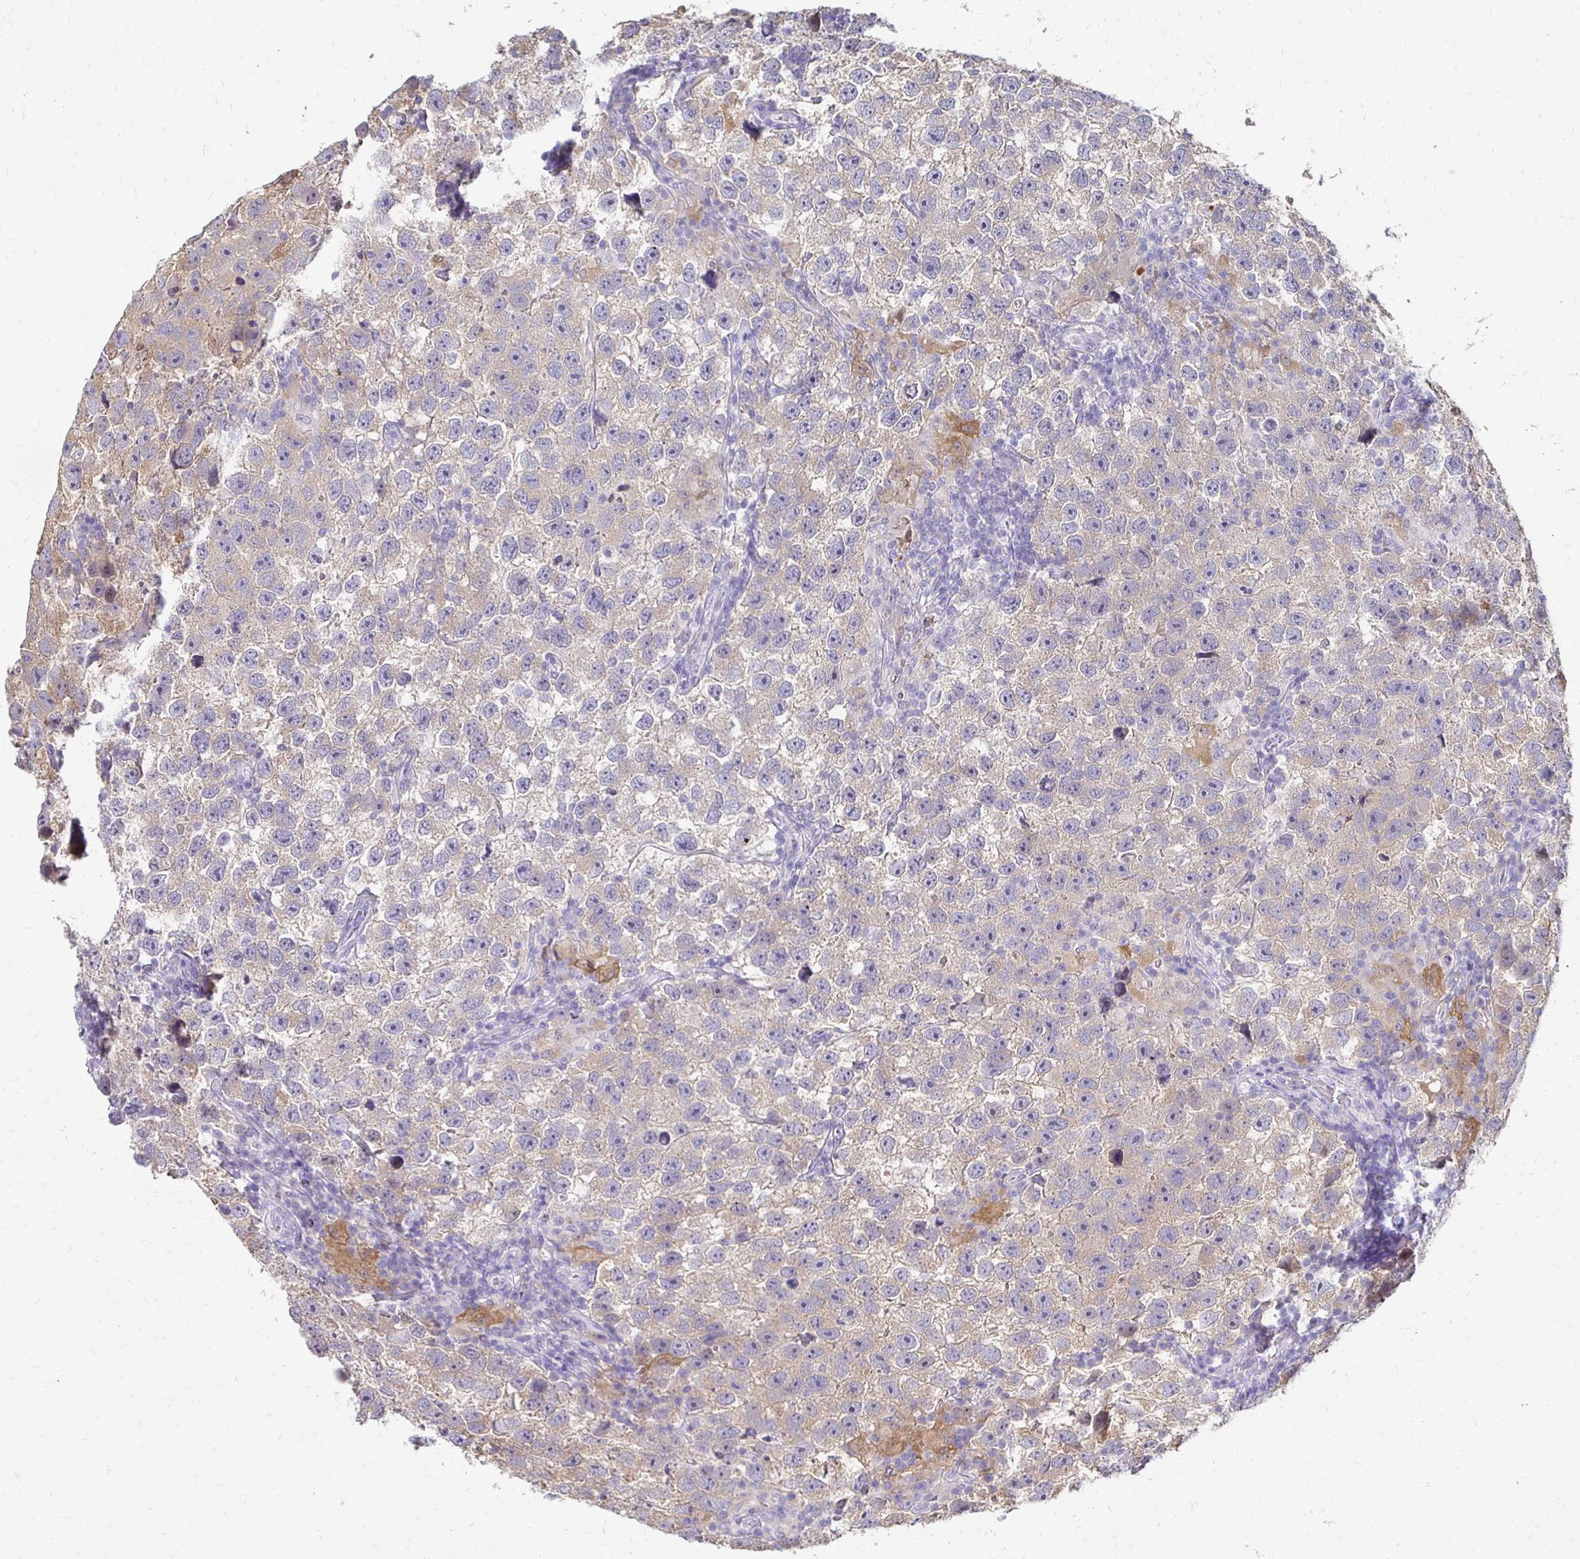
{"staining": {"intensity": "negative", "quantity": "none", "location": "none"}, "tissue": "testis cancer", "cell_type": "Tumor cells", "image_type": "cancer", "snomed": [{"axis": "morphology", "description": "Seminoma, NOS"}, {"axis": "topography", "description": "Testis"}], "caption": "IHC micrograph of neoplastic tissue: human testis cancer stained with DAB (3,3'-diaminobenzidine) displays no significant protein staining in tumor cells.", "gene": "PADI2", "patient": {"sex": "male", "age": 26}}